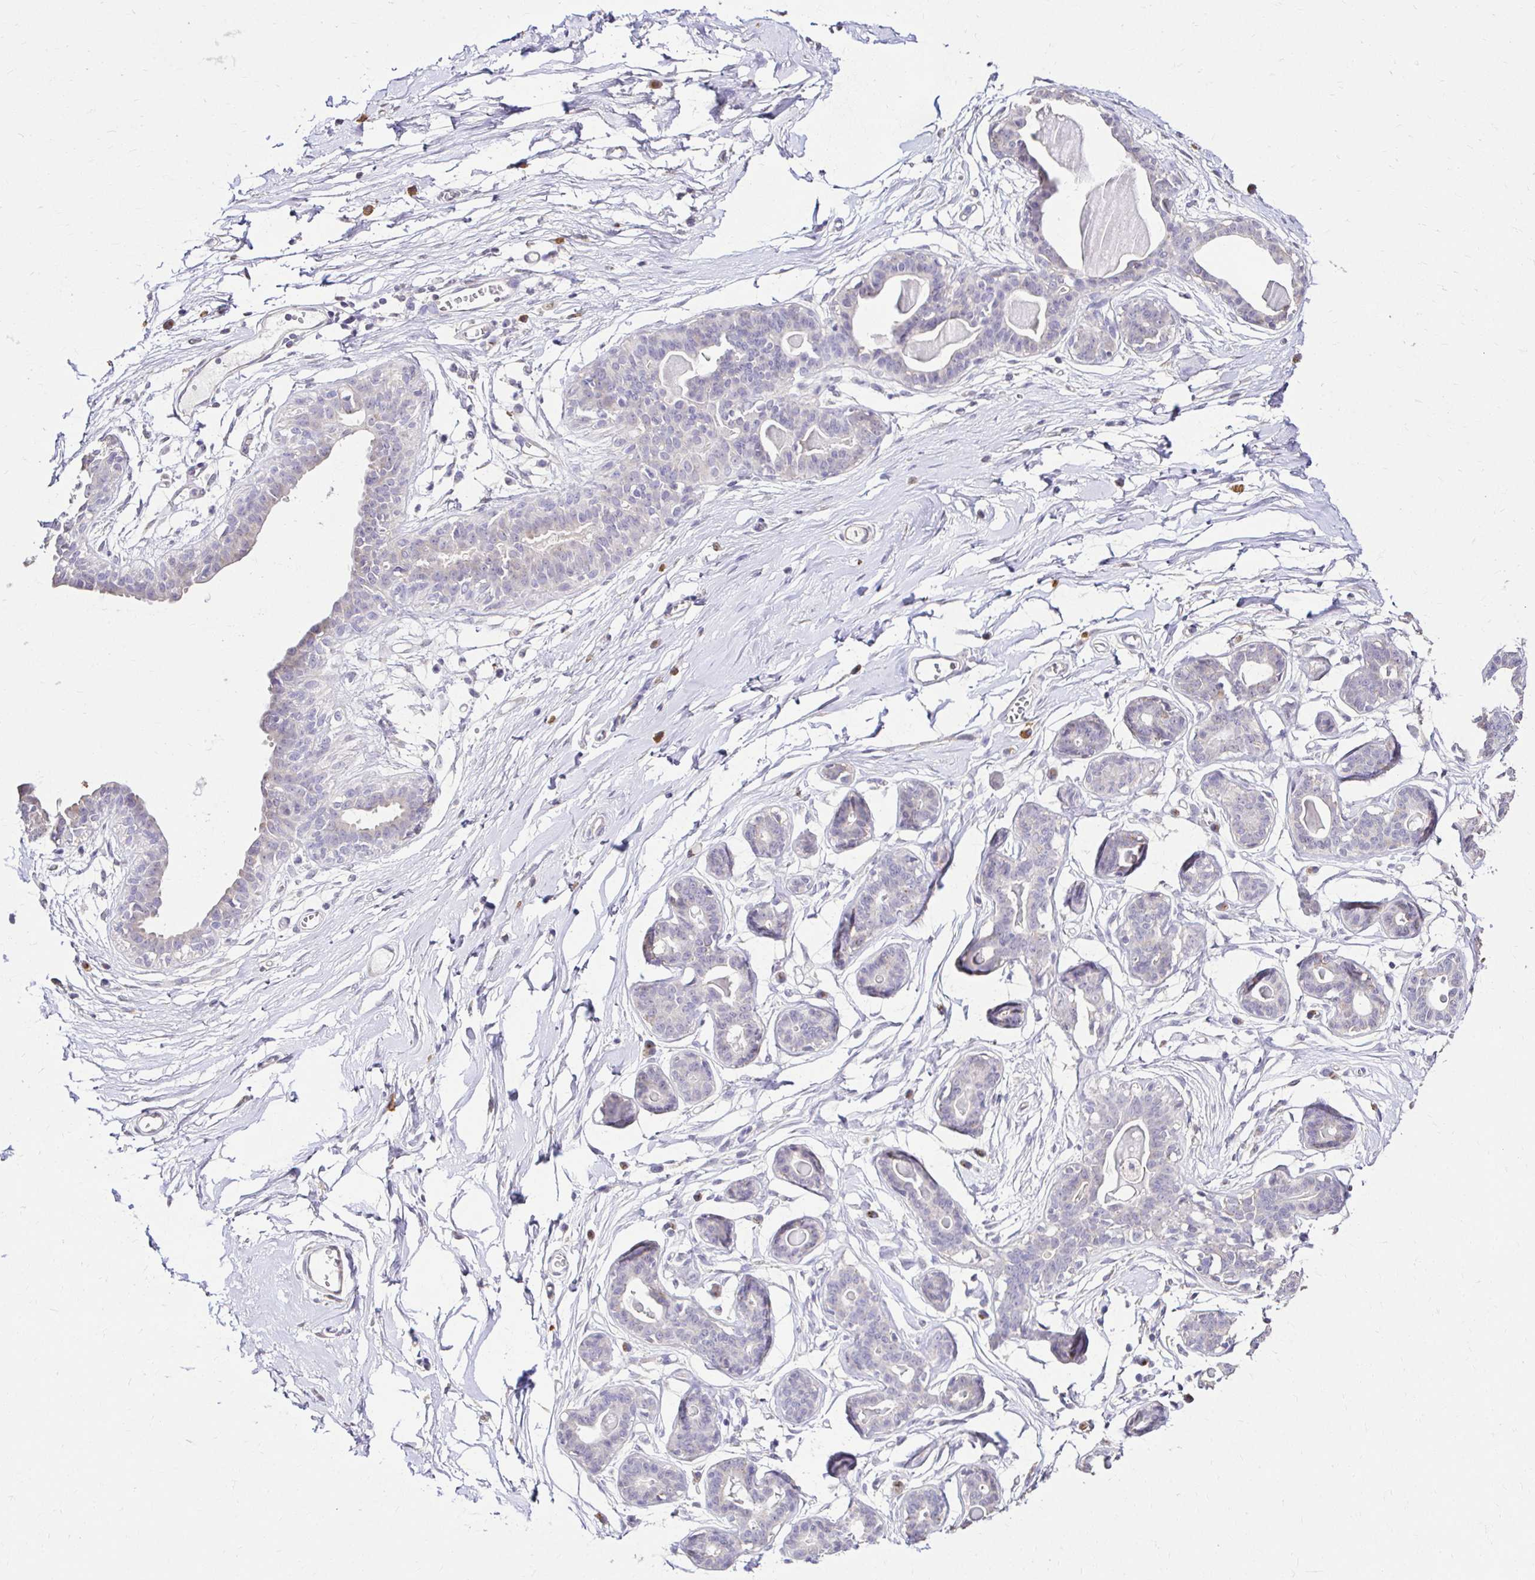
{"staining": {"intensity": "negative", "quantity": "none", "location": "none"}, "tissue": "breast", "cell_type": "Adipocytes", "image_type": "normal", "snomed": [{"axis": "morphology", "description": "Normal tissue, NOS"}, {"axis": "topography", "description": "Breast"}], "caption": "High power microscopy histopathology image of an IHC photomicrograph of unremarkable breast, revealing no significant staining in adipocytes.", "gene": "KIAA1210", "patient": {"sex": "female", "age": 45}}